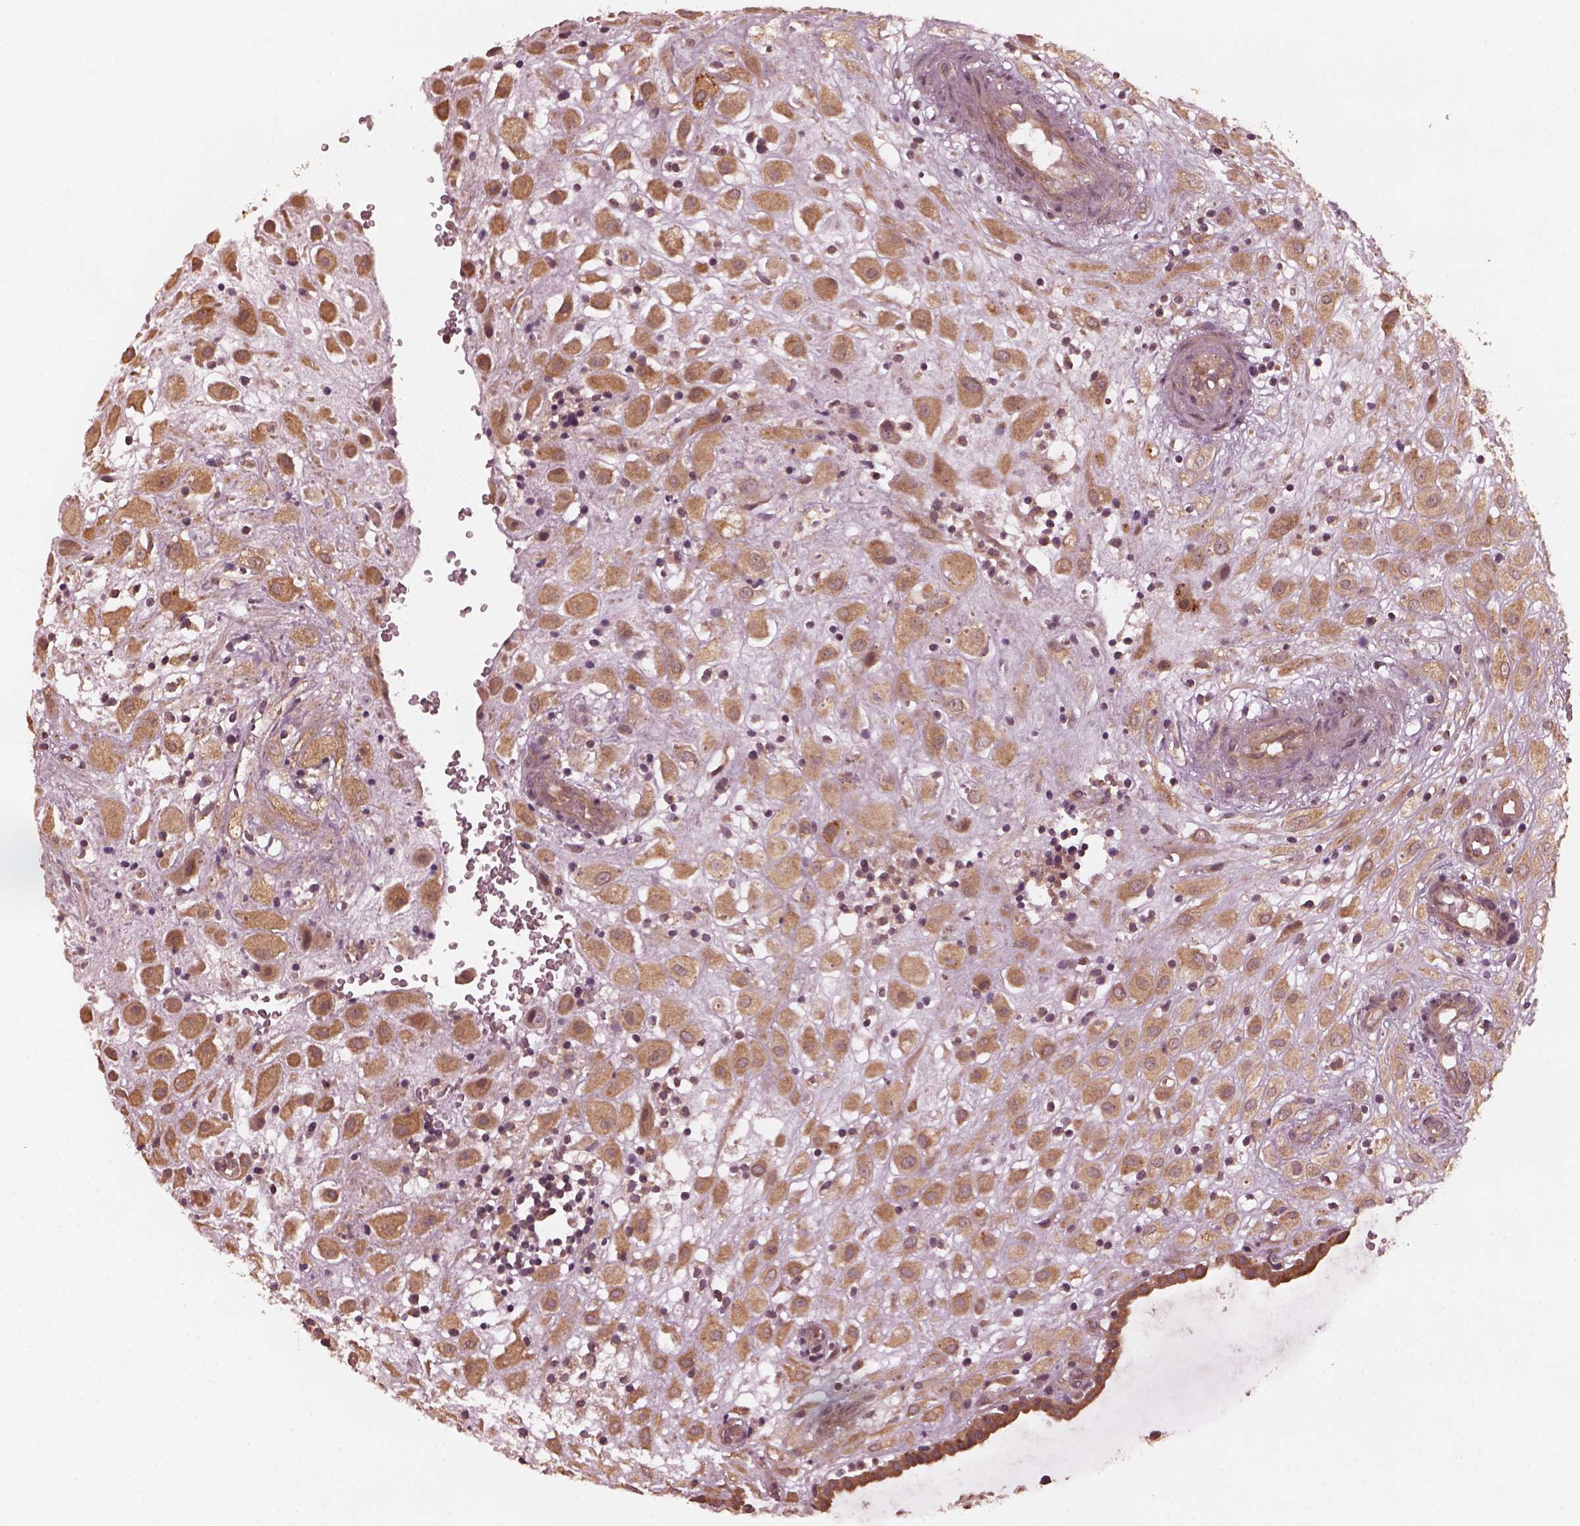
{"staining": {"intensity": "moderate", "quantity": ">75%", "location": "cytoplasmic/membranous"}, "tissue": "placenta", "cell_type": "Decidual cells", "image_type": "normal", "snomed": [{"axis": "morphology", "description": "Normal tissue, NOS"}, {"axis": "topography", "description": "Placenta"}], "caption": "IHC image of unremarkable placenta stained for a protein (brown), which demonstrates medium levels of moderate cytoplasmic/membranous positivity in approximately >75% of decidual cells.", "gene": "FAF2", "patient": {"sex": "female", "age": 24}}